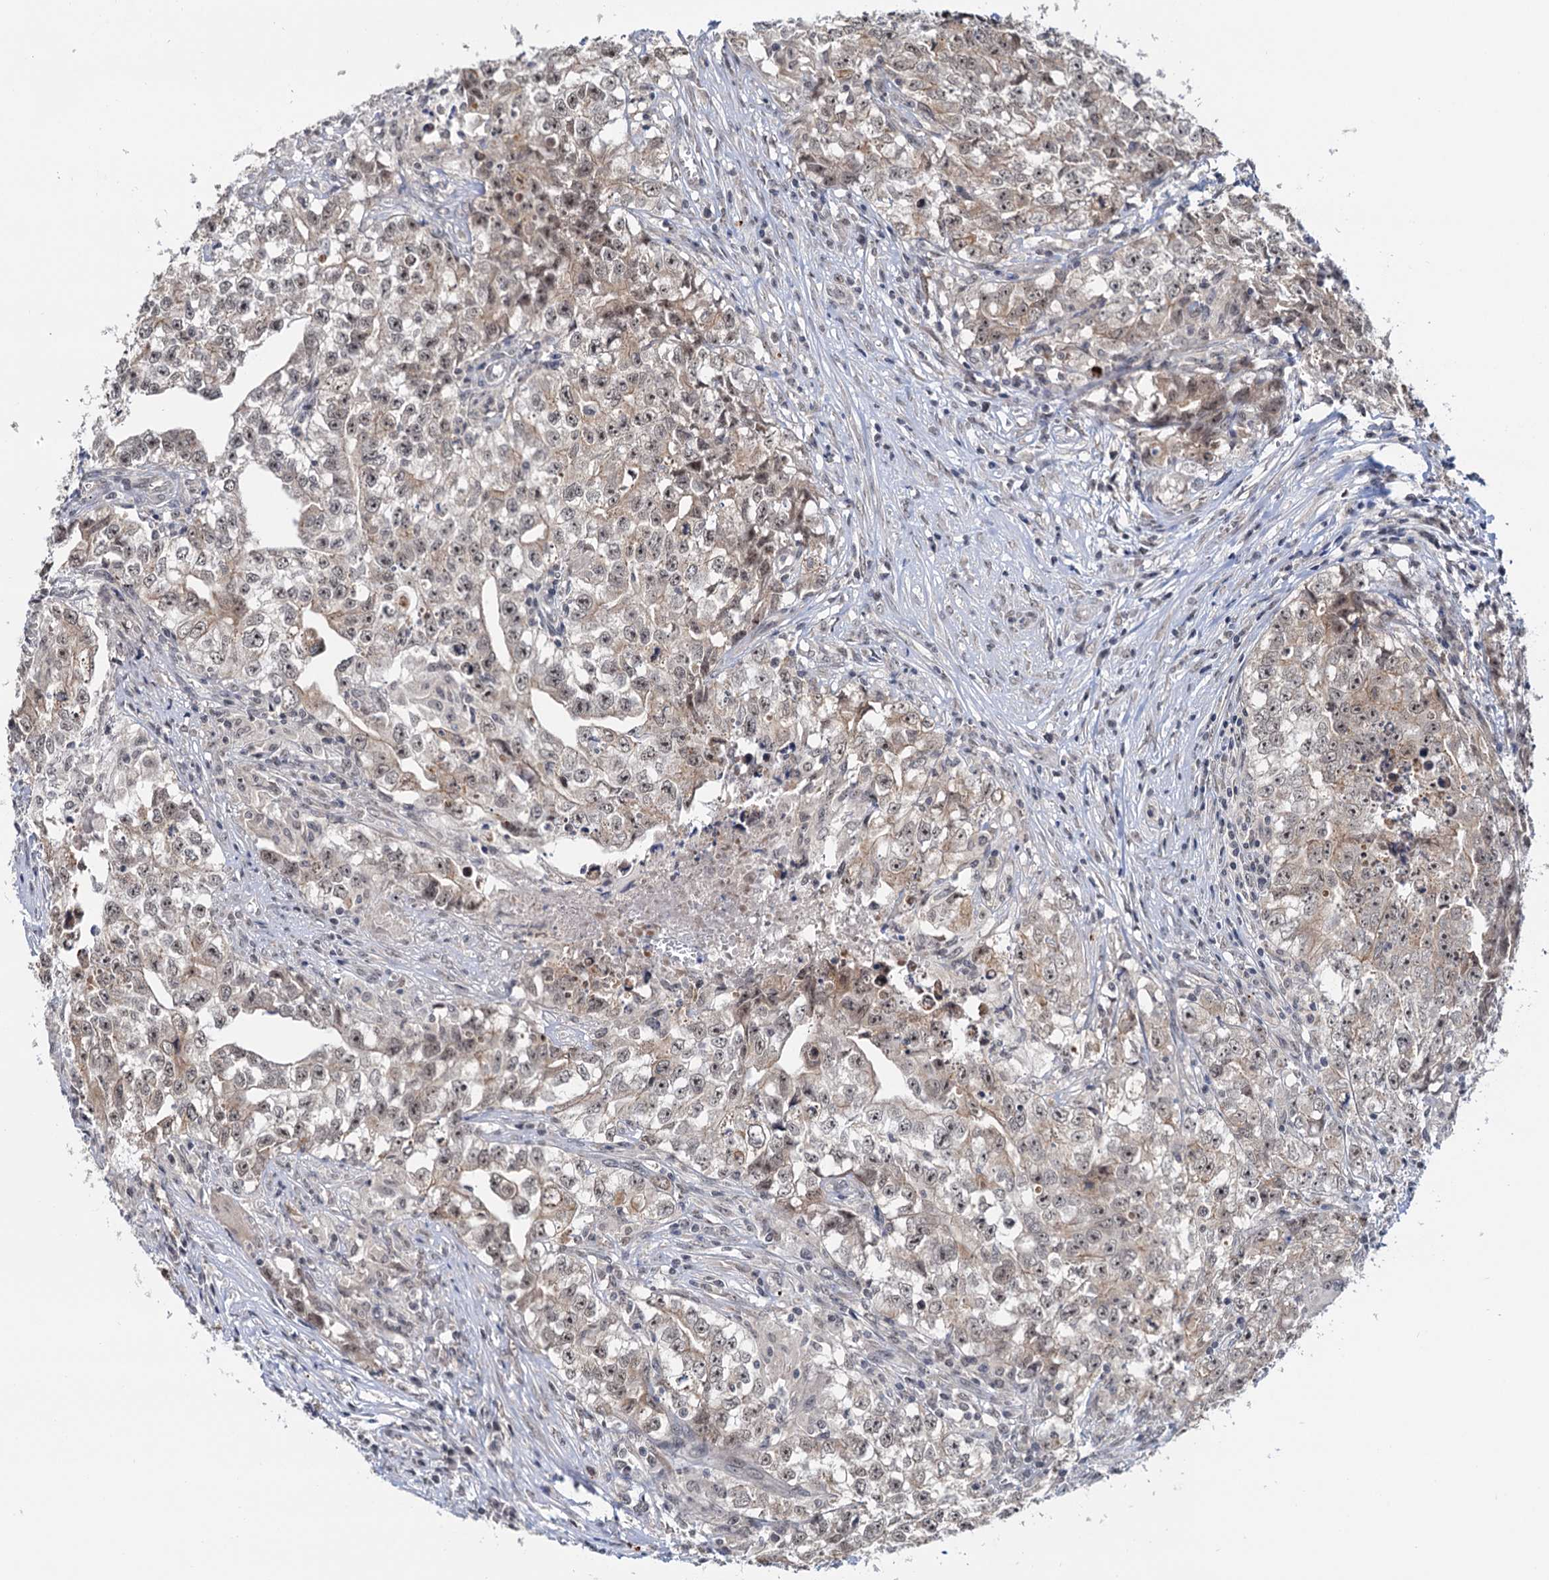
{"staining": {"intensity": "moderate", "quantity": ">75%", "location": "cytoplasmic/membranous,nuclear"}, "tissue": "testis cancer", "cell_type": "Tumor cells", "image_type": "cancer", "snomed": [{"axis": "morphology", "description": "Seminoma, NOS"}, {"axis": "morphology", "description": "Carcinoma, Embryonal, NOS"}, {"axis": "topography", "description": "Testis"}], "caption": "IHC micrograph of testis cancer stained for a protein (brown), which shows medium levels of moderate cytoplasmic/membranous and nuclear staining in about >75% of tumor cells.", "gene": "NAT10", "patient": {"sex": "male", "age": 43}}